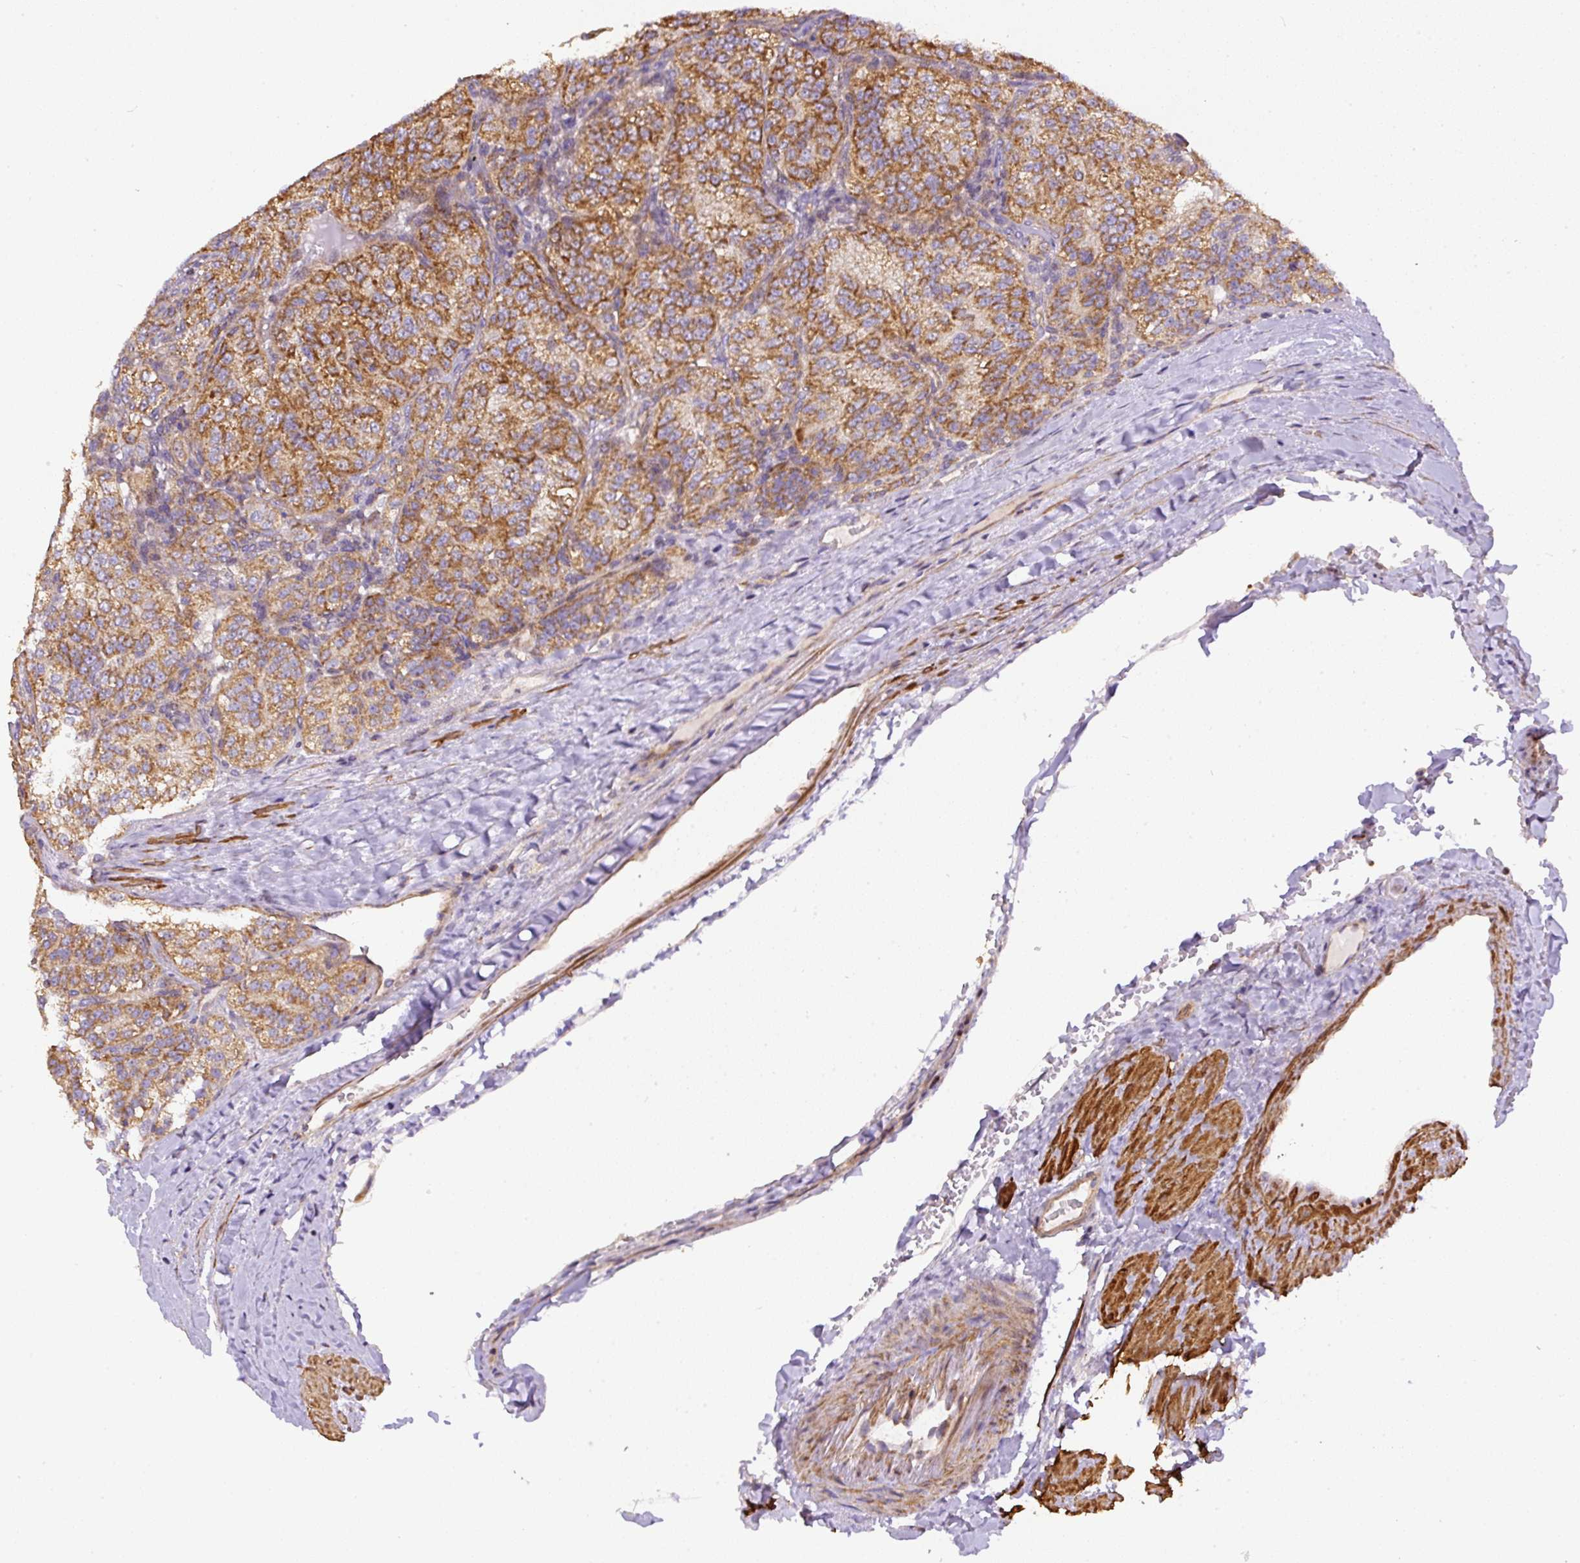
{"staining": {"intensity": "strong", "quantity": ">75%", "location": "cytoplasmic/membranous"}, "tissue": "renal cancer", "cell_type": "Tumor cells", "image_type": "cancer", "snomed": [{"axis": "morphology", "description": "Adenocarcinoma, NOS"}, {"axis": "topography", "description": "Kidney"}], "caption": "Renal cancer (adenocarcinoma) stained for a protein reveals strong cytoplasmic/membranous positivity in tumor cells.", "gene": "NDUFAF2", "patient": {"sex": "female", "age": 63}}